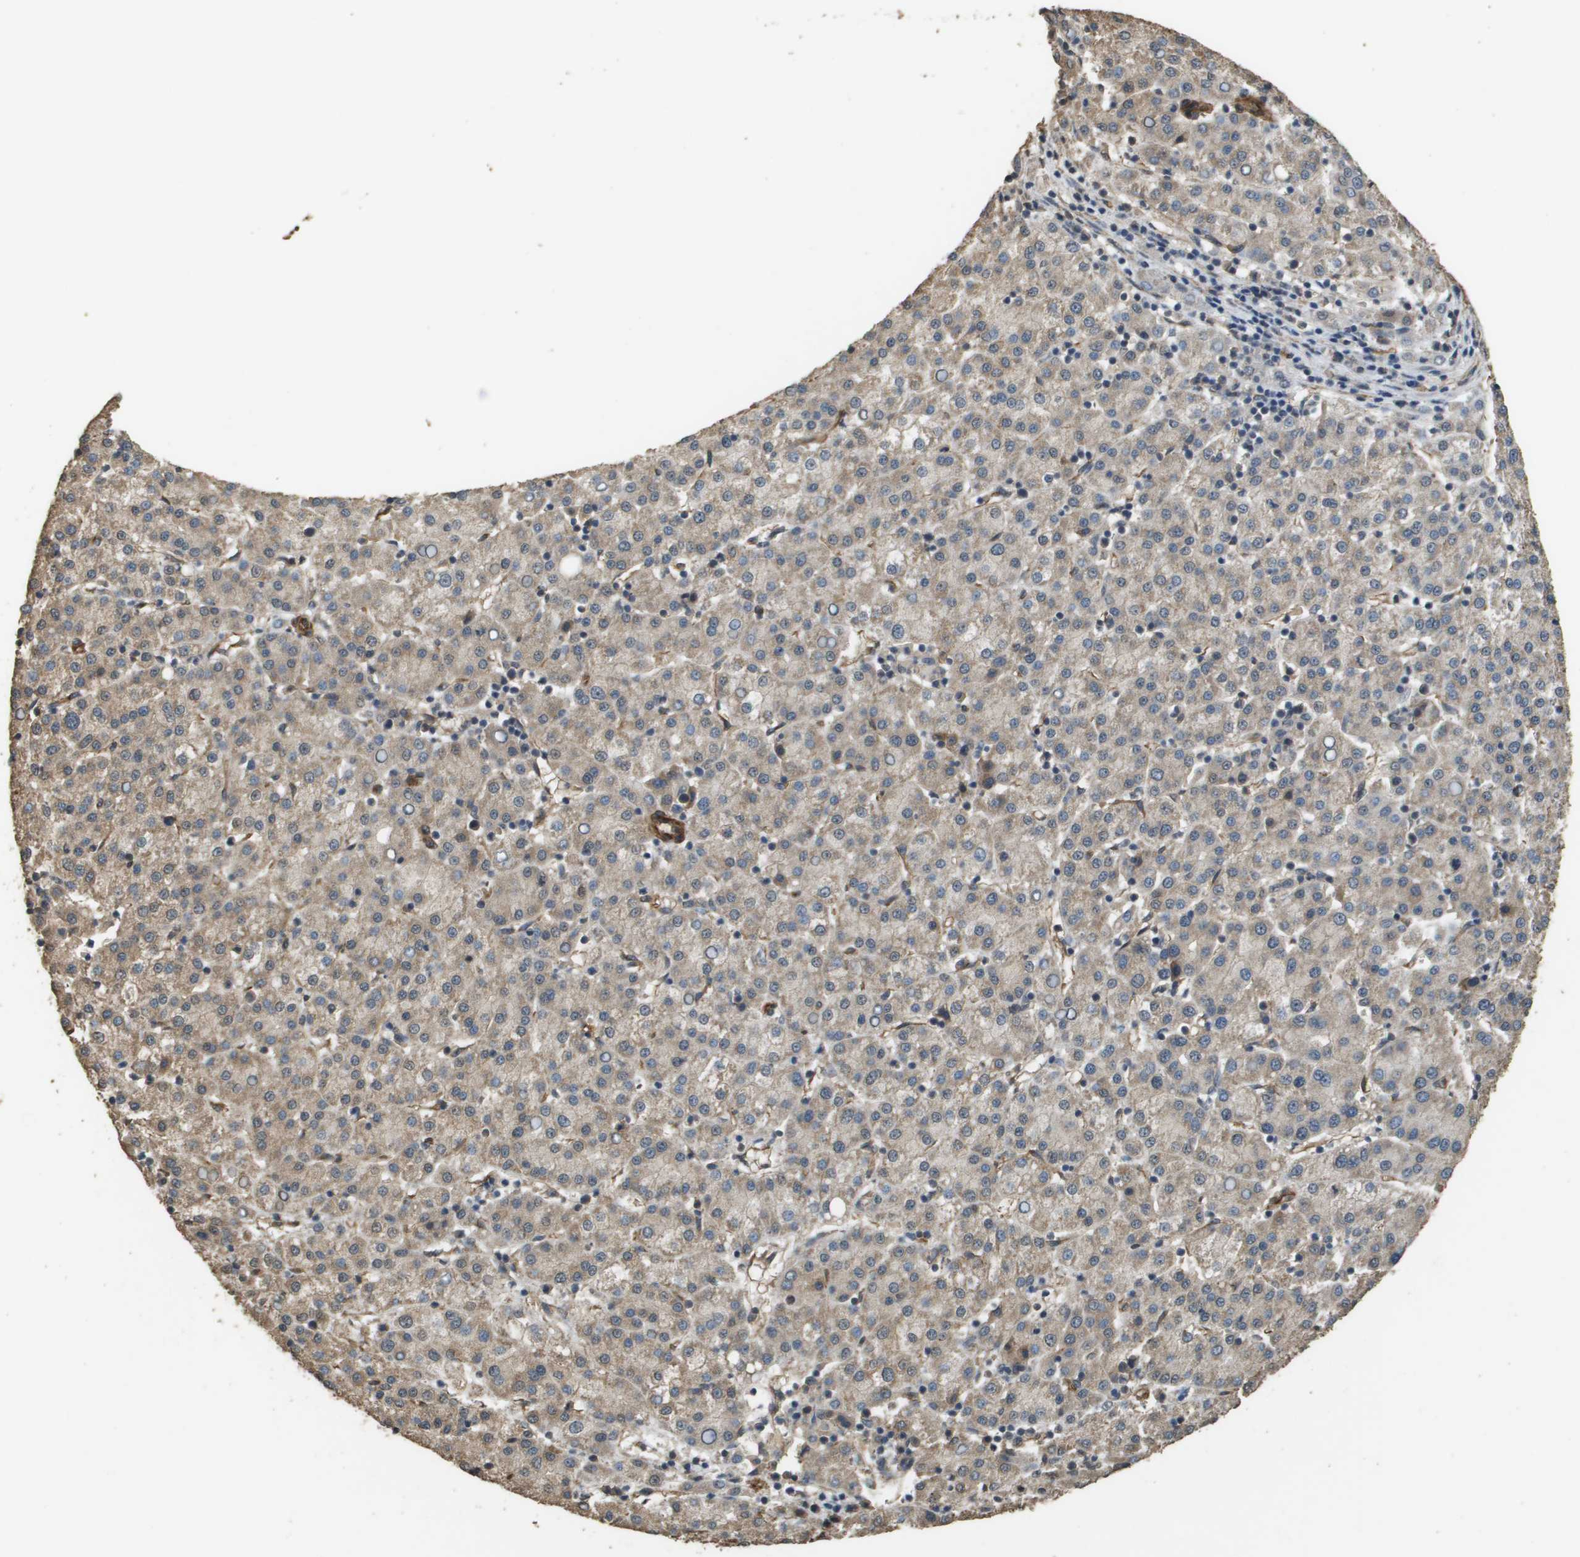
{"staining": {"intensity": "weak", "quantity": ">75%", "location": "cytoplasmic/membranous"}, "tissue": "liver cancer", "cell_type": "Tumor cells", "image_type": "cancer", "snomed": [{"axis": "morphology", "description": "Carcinoma, Hepatocellular, NOS"}, {"axis": "topography", "description": "Liver"}], "caption": "This is an image of immunohistochemistry (IHC) staining of hepatocellular carcinoma (liver), which shows weak expression in the cytoplasmic/membranous of tumor cells.", "gene": "AAMP", "patient": {"sex": "female", "age": 58}}